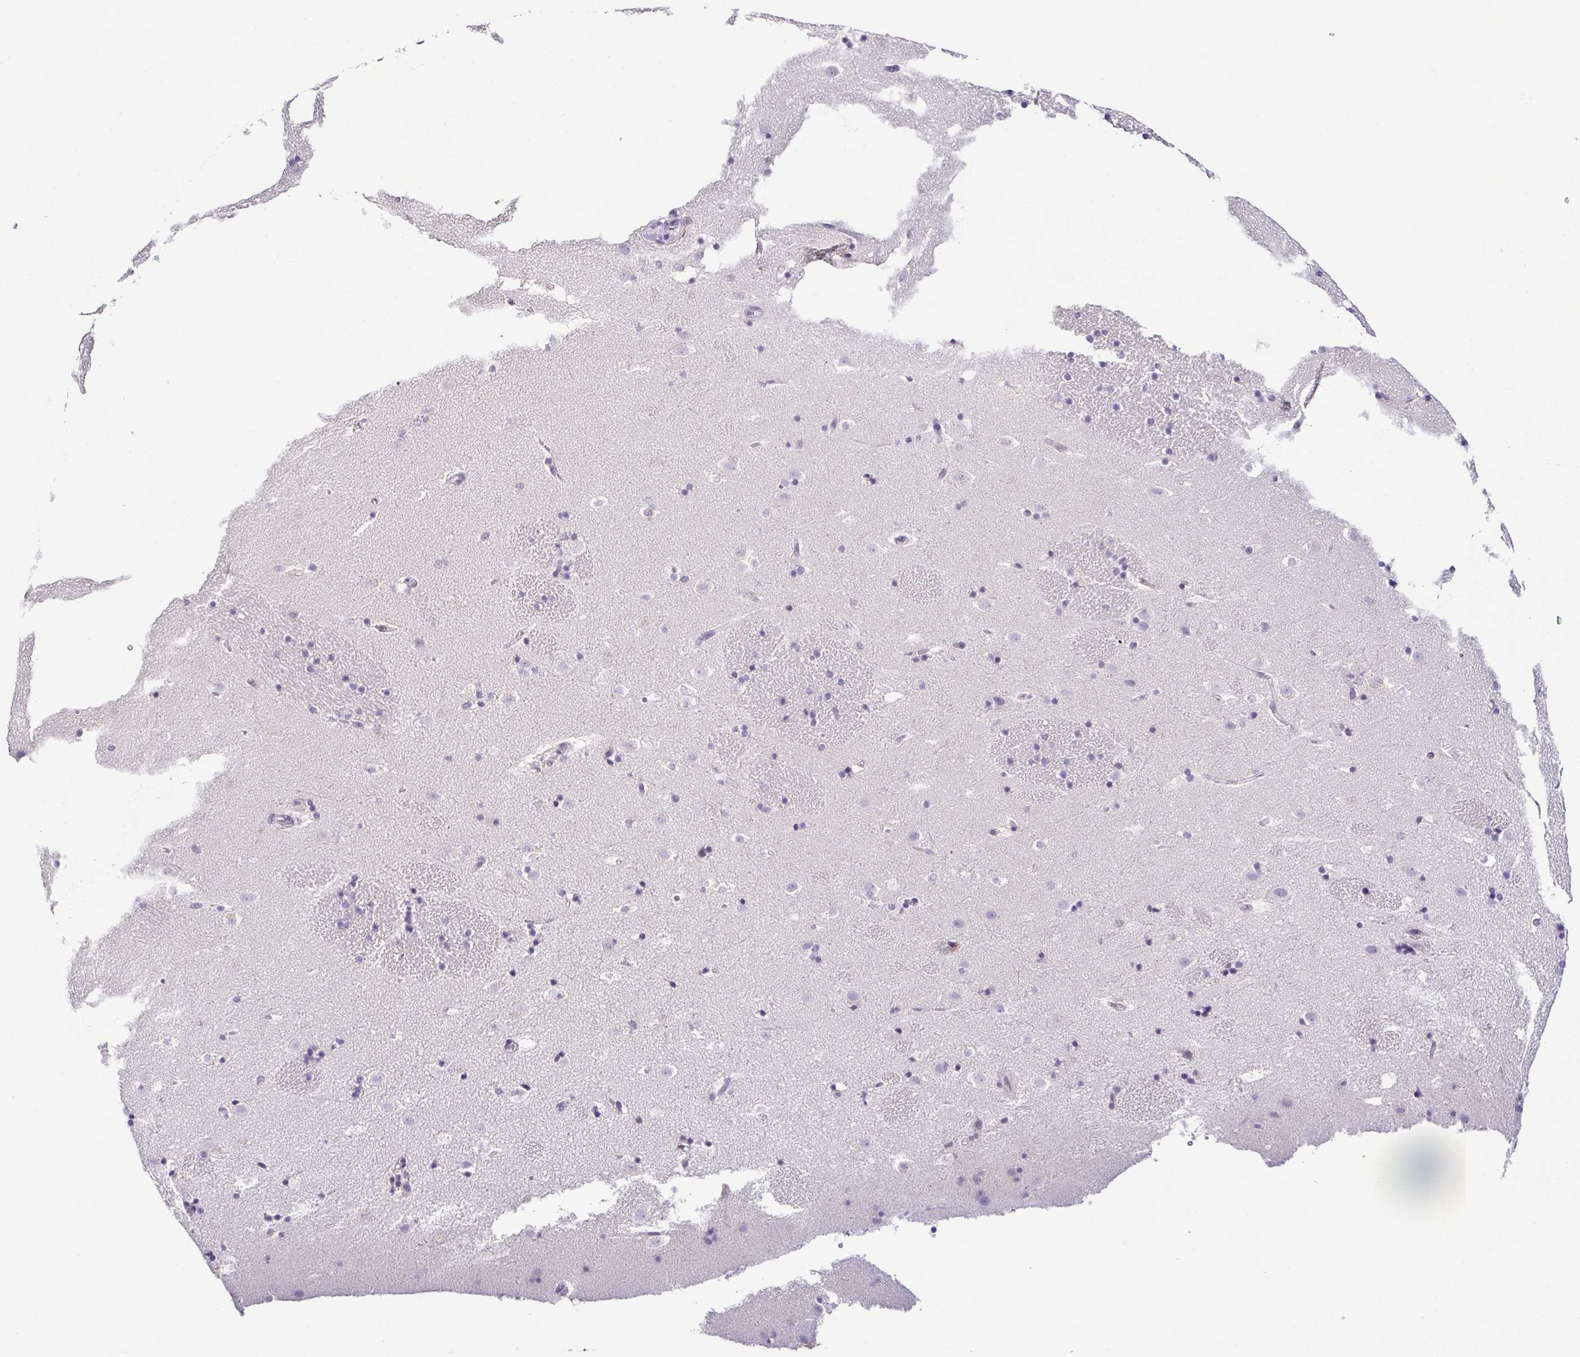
{"staining": {"intensity": "negative", "quantity": "none", "location": "none"}, "tissue": "caudate", "cell_type": "Glial cells", "image_type": "normal", "snomed": [{"axis": "morphology", "description": "Normal tissue, NOS"}, {"axis": "topography", "description": "Lateral ventricle wall"}], "caption": "Immunohistochemistry (IHC) of benign caudate reveals no positivity in glial cells. Nuclei are stained in blue.", "gene": "TCF3", "patient": {"sex": "male", "age": 37}}